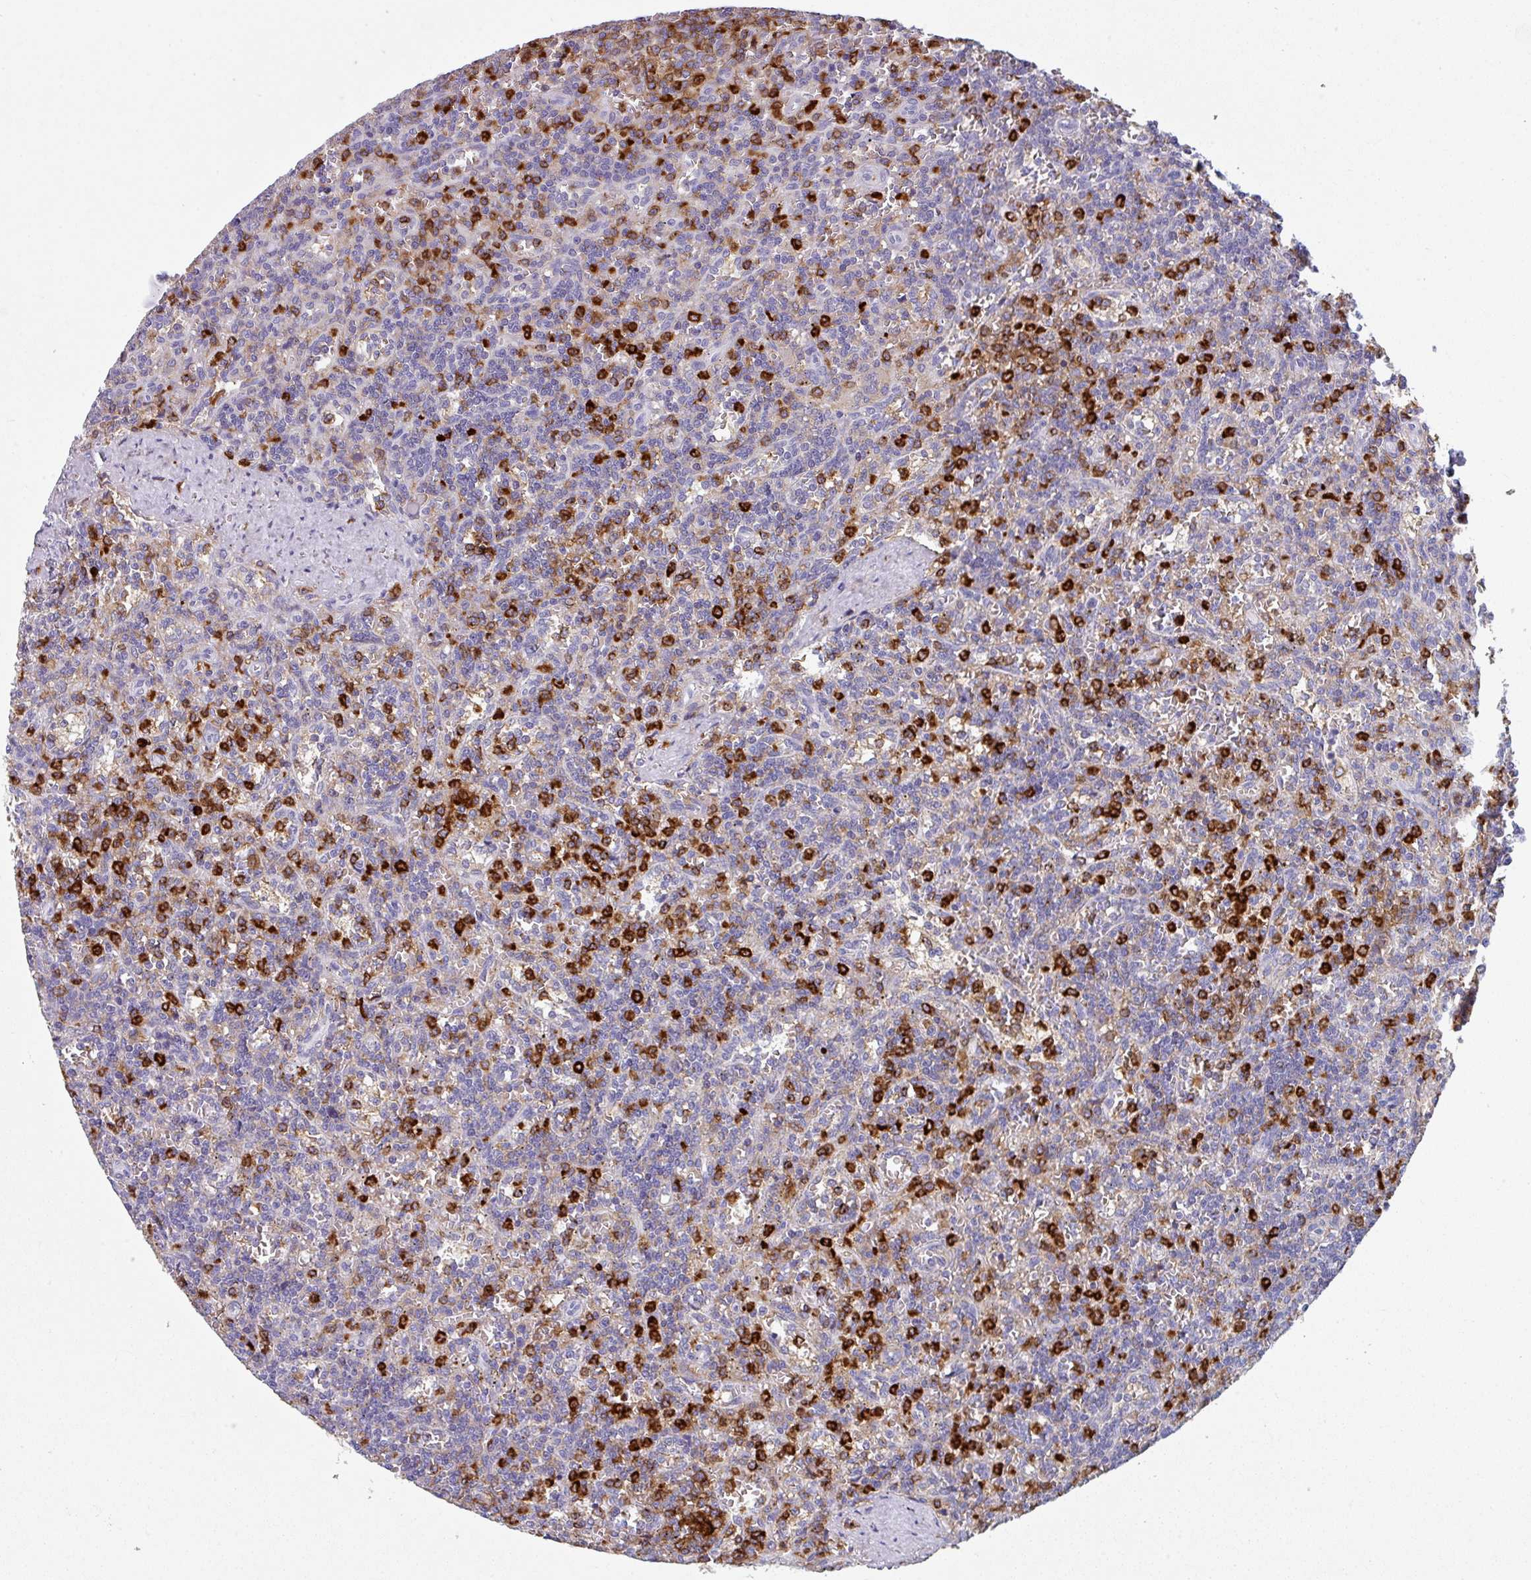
{"staining": {"intensity": "strong", "quantity": "<25%", "location": "cytoplasmic/membranous"}, "tissue": "lymphoma", "cell_type": "Tumor cells", "image_type": "cancer", "snomed": [{"axis": "morphology", "description": "Malignant lymphoma, non-Hodgkin's type, Low grade"}, {"axis": "topography", "description": "Spleen"}], "caption": "An immunohistochemistry (IHC) micrograph of tumor tissue is shown. Protein staining in brown labels strong cytoplasmic/membranous positivity in lymphoma within tumor cells. (DAB (3,3'-diaminobenzidine) IHC, brown staining for protein, blue staining for nuclei).", "gene": "EXOSC5", "patient": {"sex": "male", "age": 73}}